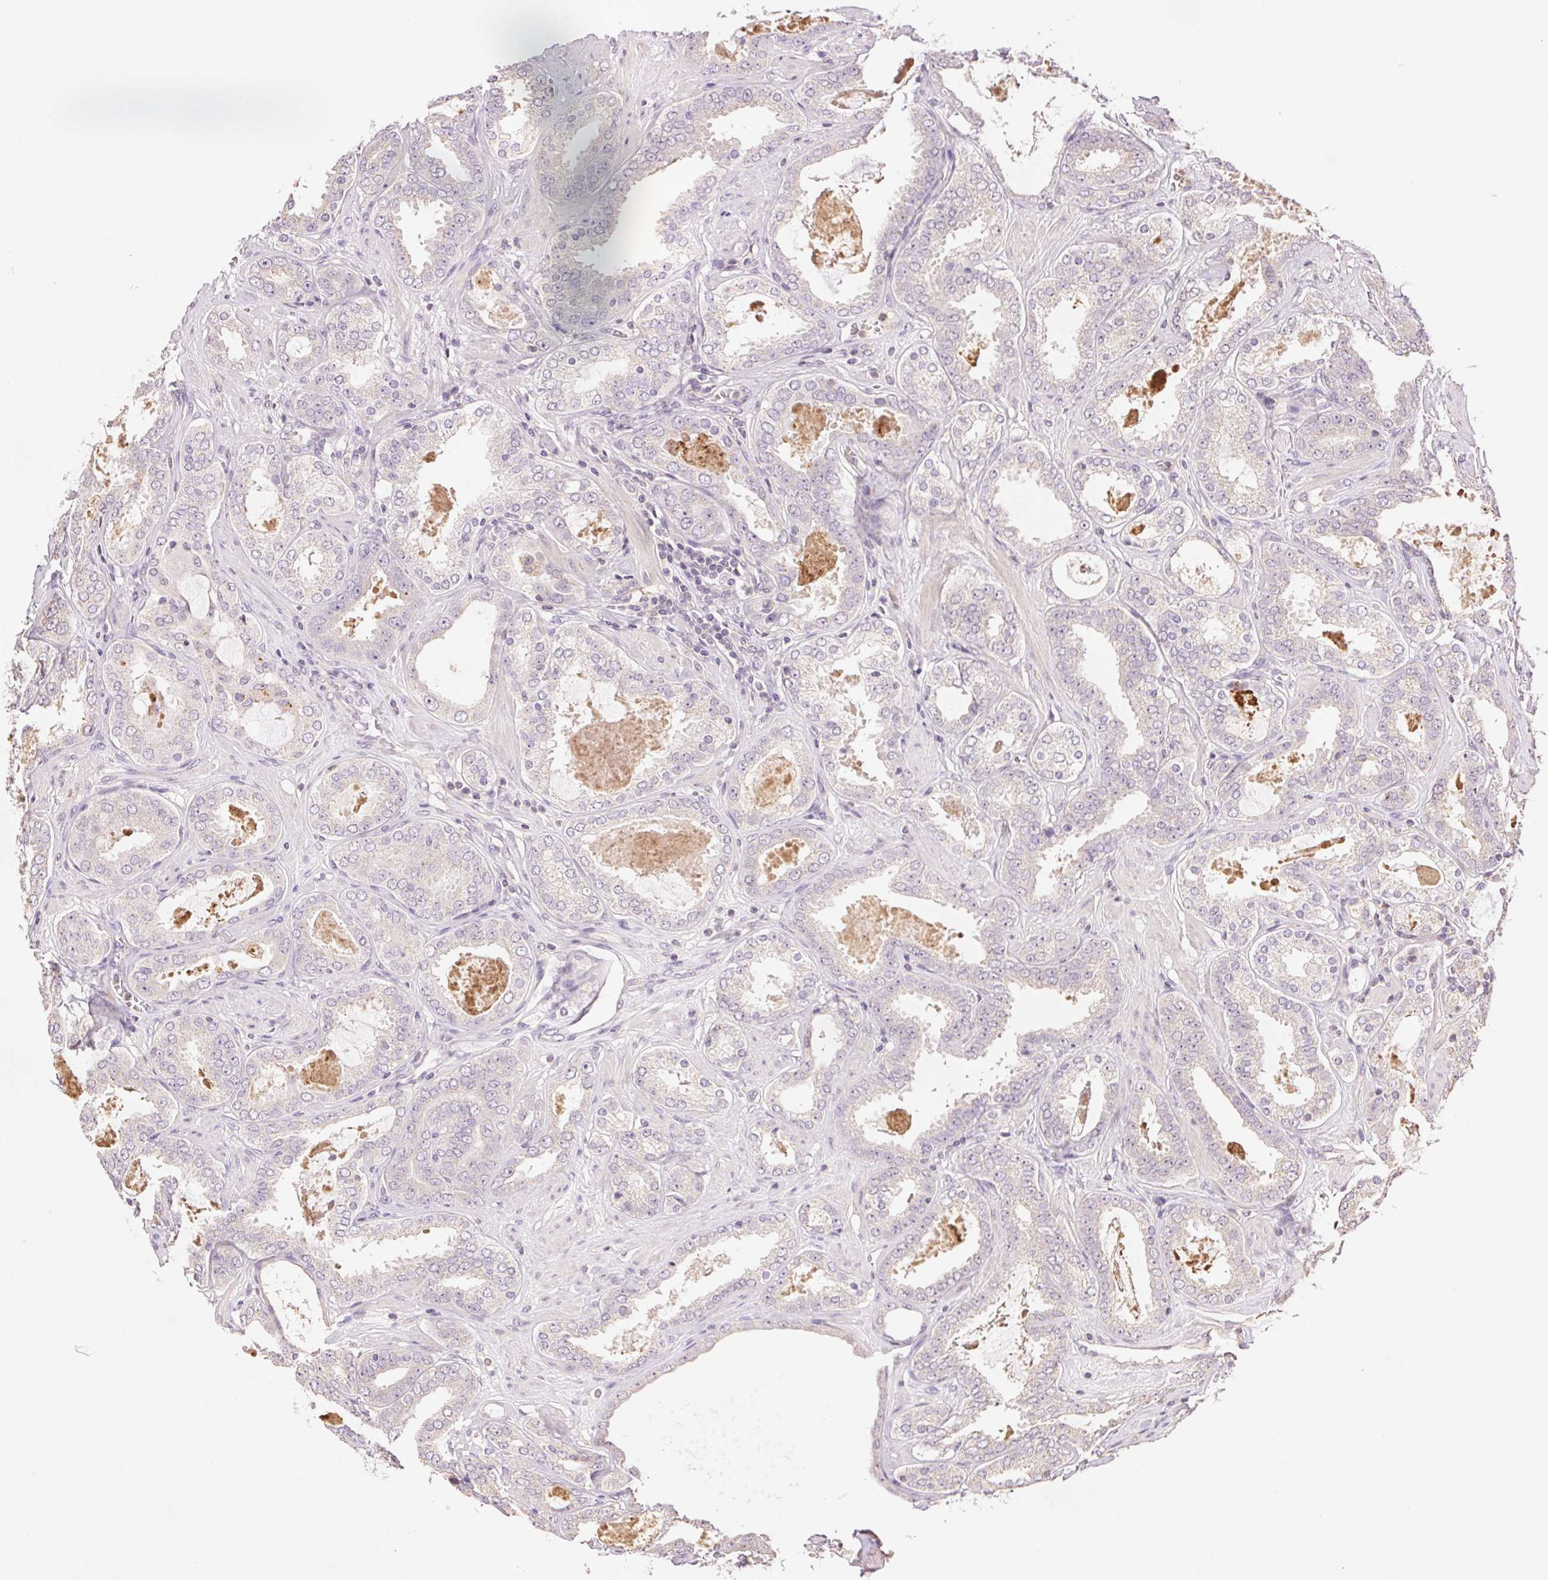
{"staining": {"intensity": "negative", "quantity": "none", "location": "none"}, "tissue": "prostate cancer", "cell_type": "Tumor cells", "image_type": "cancer", "snomed": [{"axis": "morphology", "description": "Adenocarcinoma, High grade"}, {"axis": "topography", "description": "Prostate"}], "caption": "Histopathology image shows no significant protein expression in tumor cells of adenocarcinoma (high-grade) (prostate).", "gene": "TMEM253", "patient": {"sex": "male", "age": 63}}